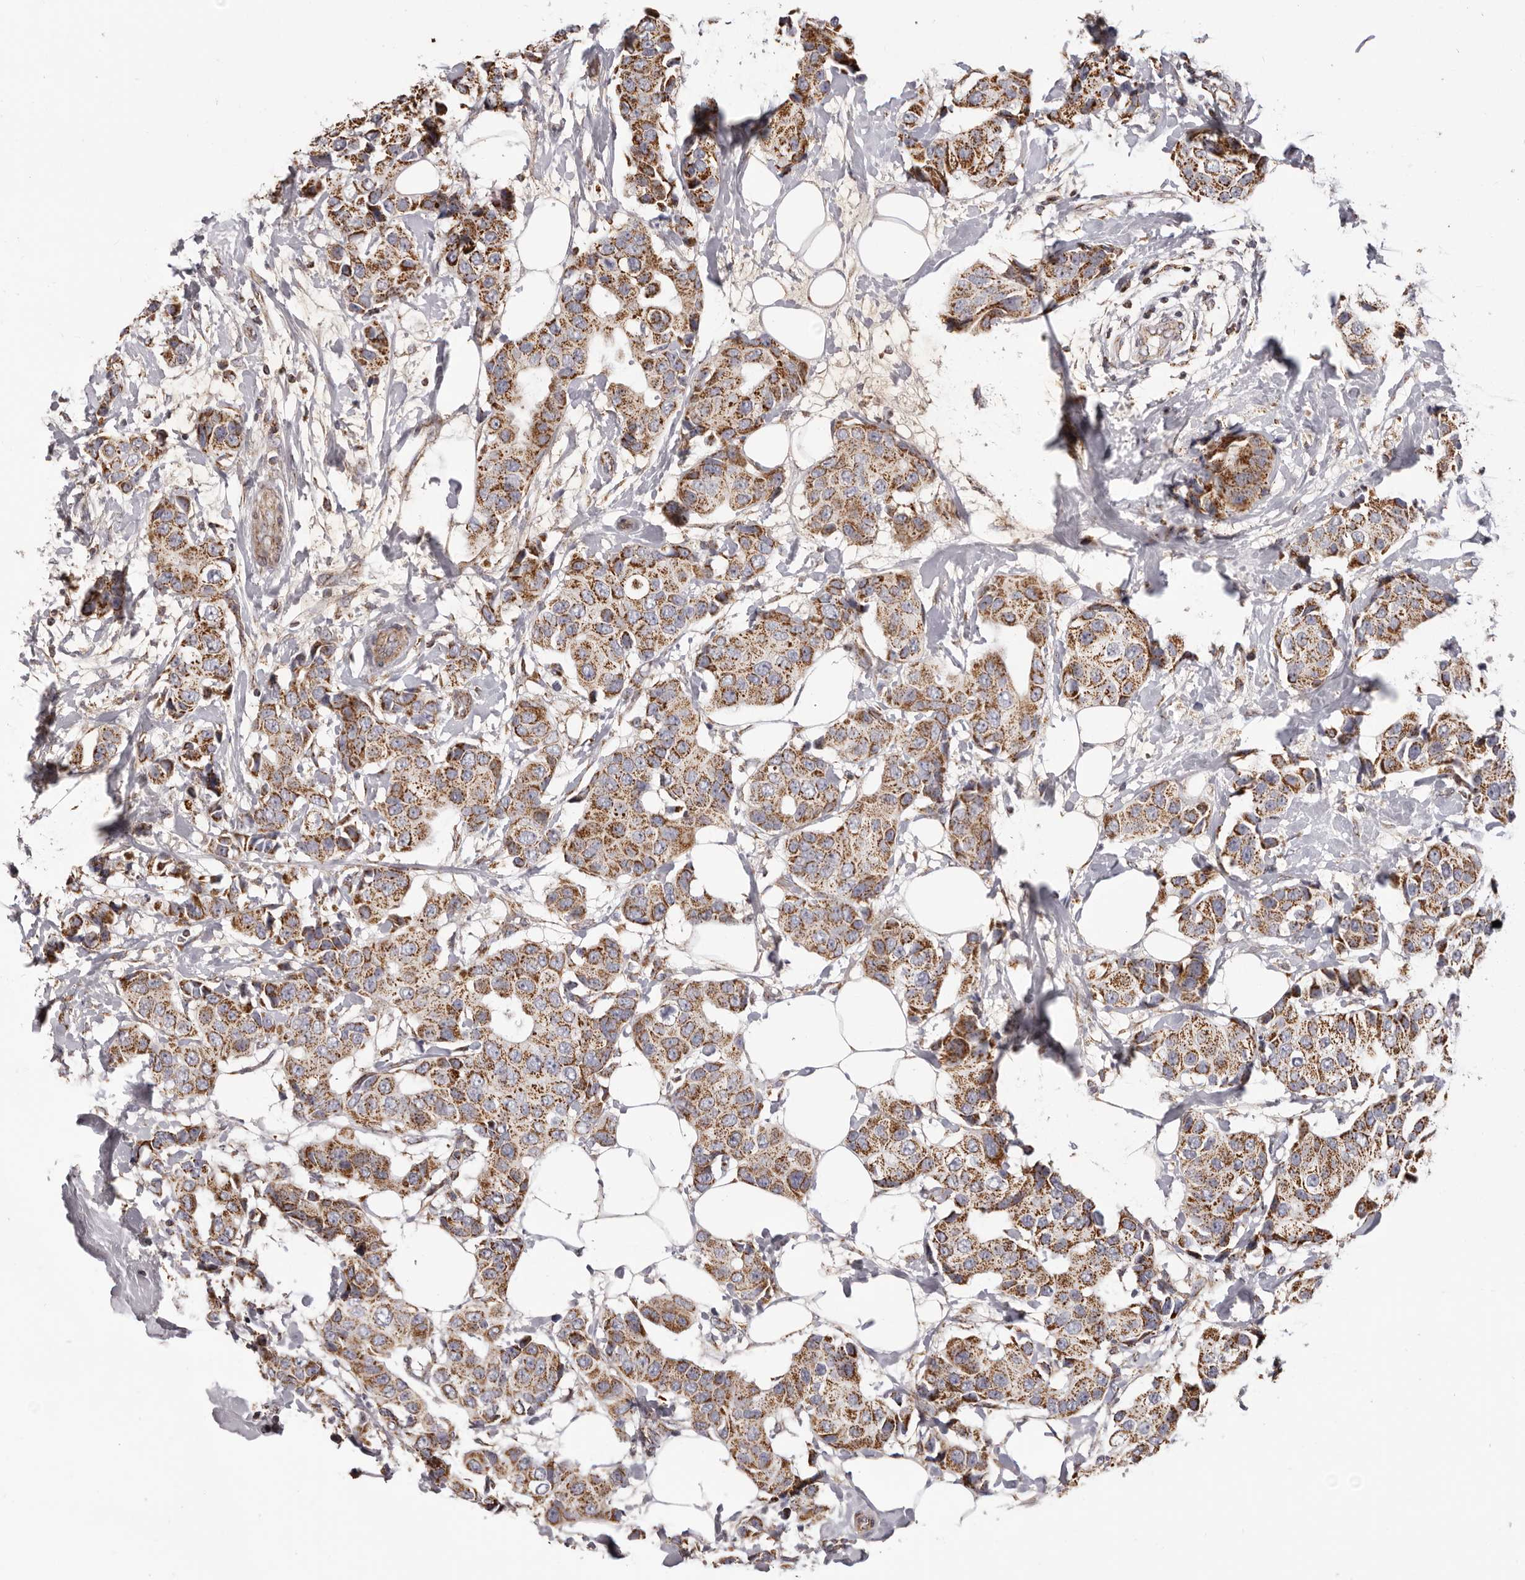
{"staining": {"intensity": "strong", "quantity": ">75%", "location": "cytoplasmic/membranous"}, "tissue": "breast cancer", "cell_type": "Tumor cells", "image_type": "cancer", "snomed": [{"axis": "morphology", "description": "Normal tissue, NOS"}, {"axis": "morphology", "description": "Duct carcinoma"}, {"axis": "topography", "description": "Breast"}], "caption": "Invasive ductal carcinoma (breast) tissue displays strong cytoplasmic/membranous expression in approximately >75% of tumor cells", "gene": "CHRM2", "patient": {"sex": "female", "age": 39}}